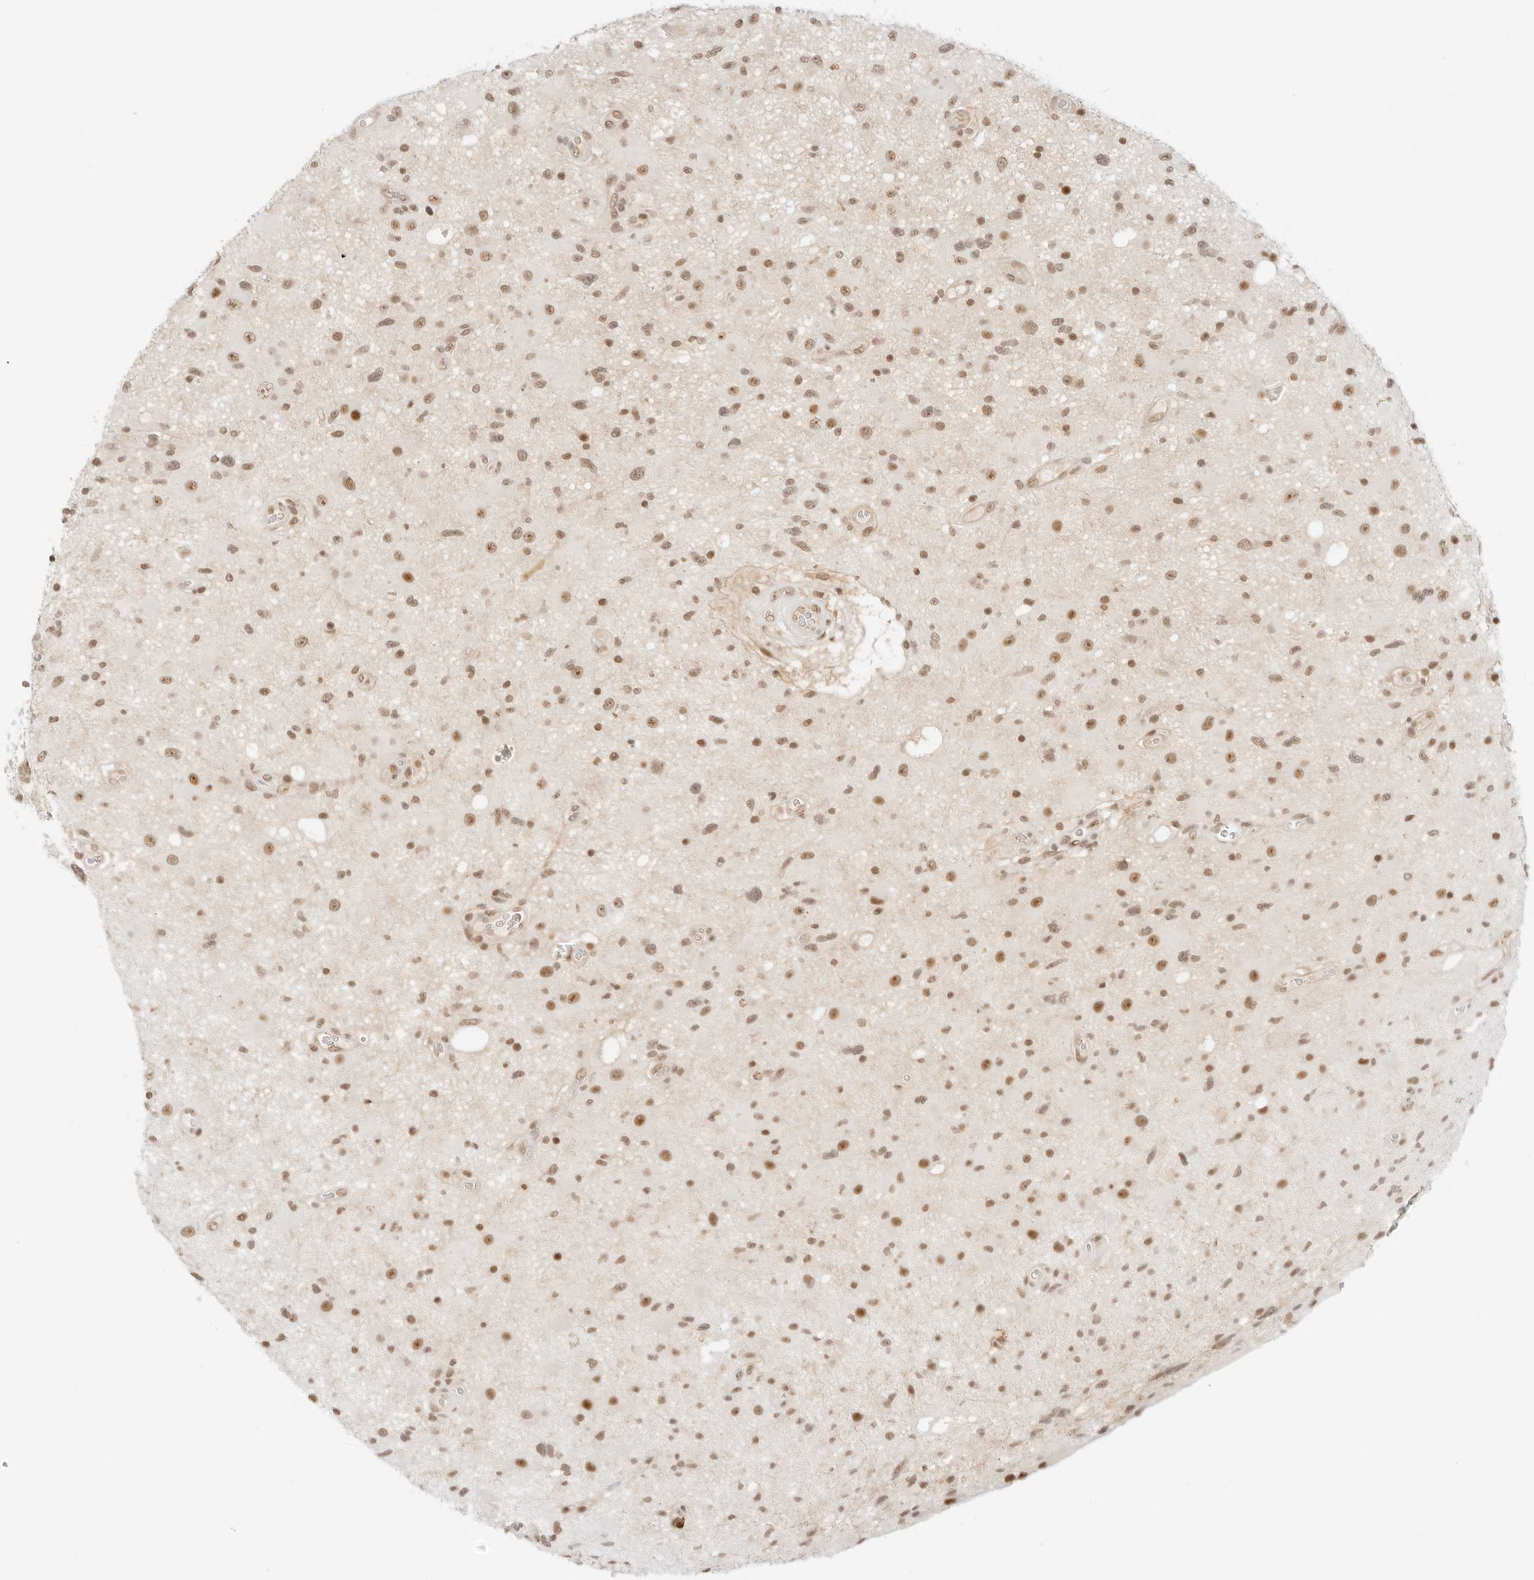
{"staining": {"intensity": "moderate", "quantity": ">75%", "location": "nuclear"}, "tissue": "glioma", "cell_type": "Tumor cells", "image_type": "cancer", "snomed": [{"axis": "morphology", "description": "Glioma, malignant, High grade"}, {"axis": "topography", "description": "Brain"}], "caption": "Immunohistochemical staining of malignant glioma (high-grade) reveals medium levels of moderate nuclear staining in approximately >75% of tumor cells. Nuclei are stained in blue.", "gene": "ITGA6", "patient": {"sex": "male", "age": 33}}